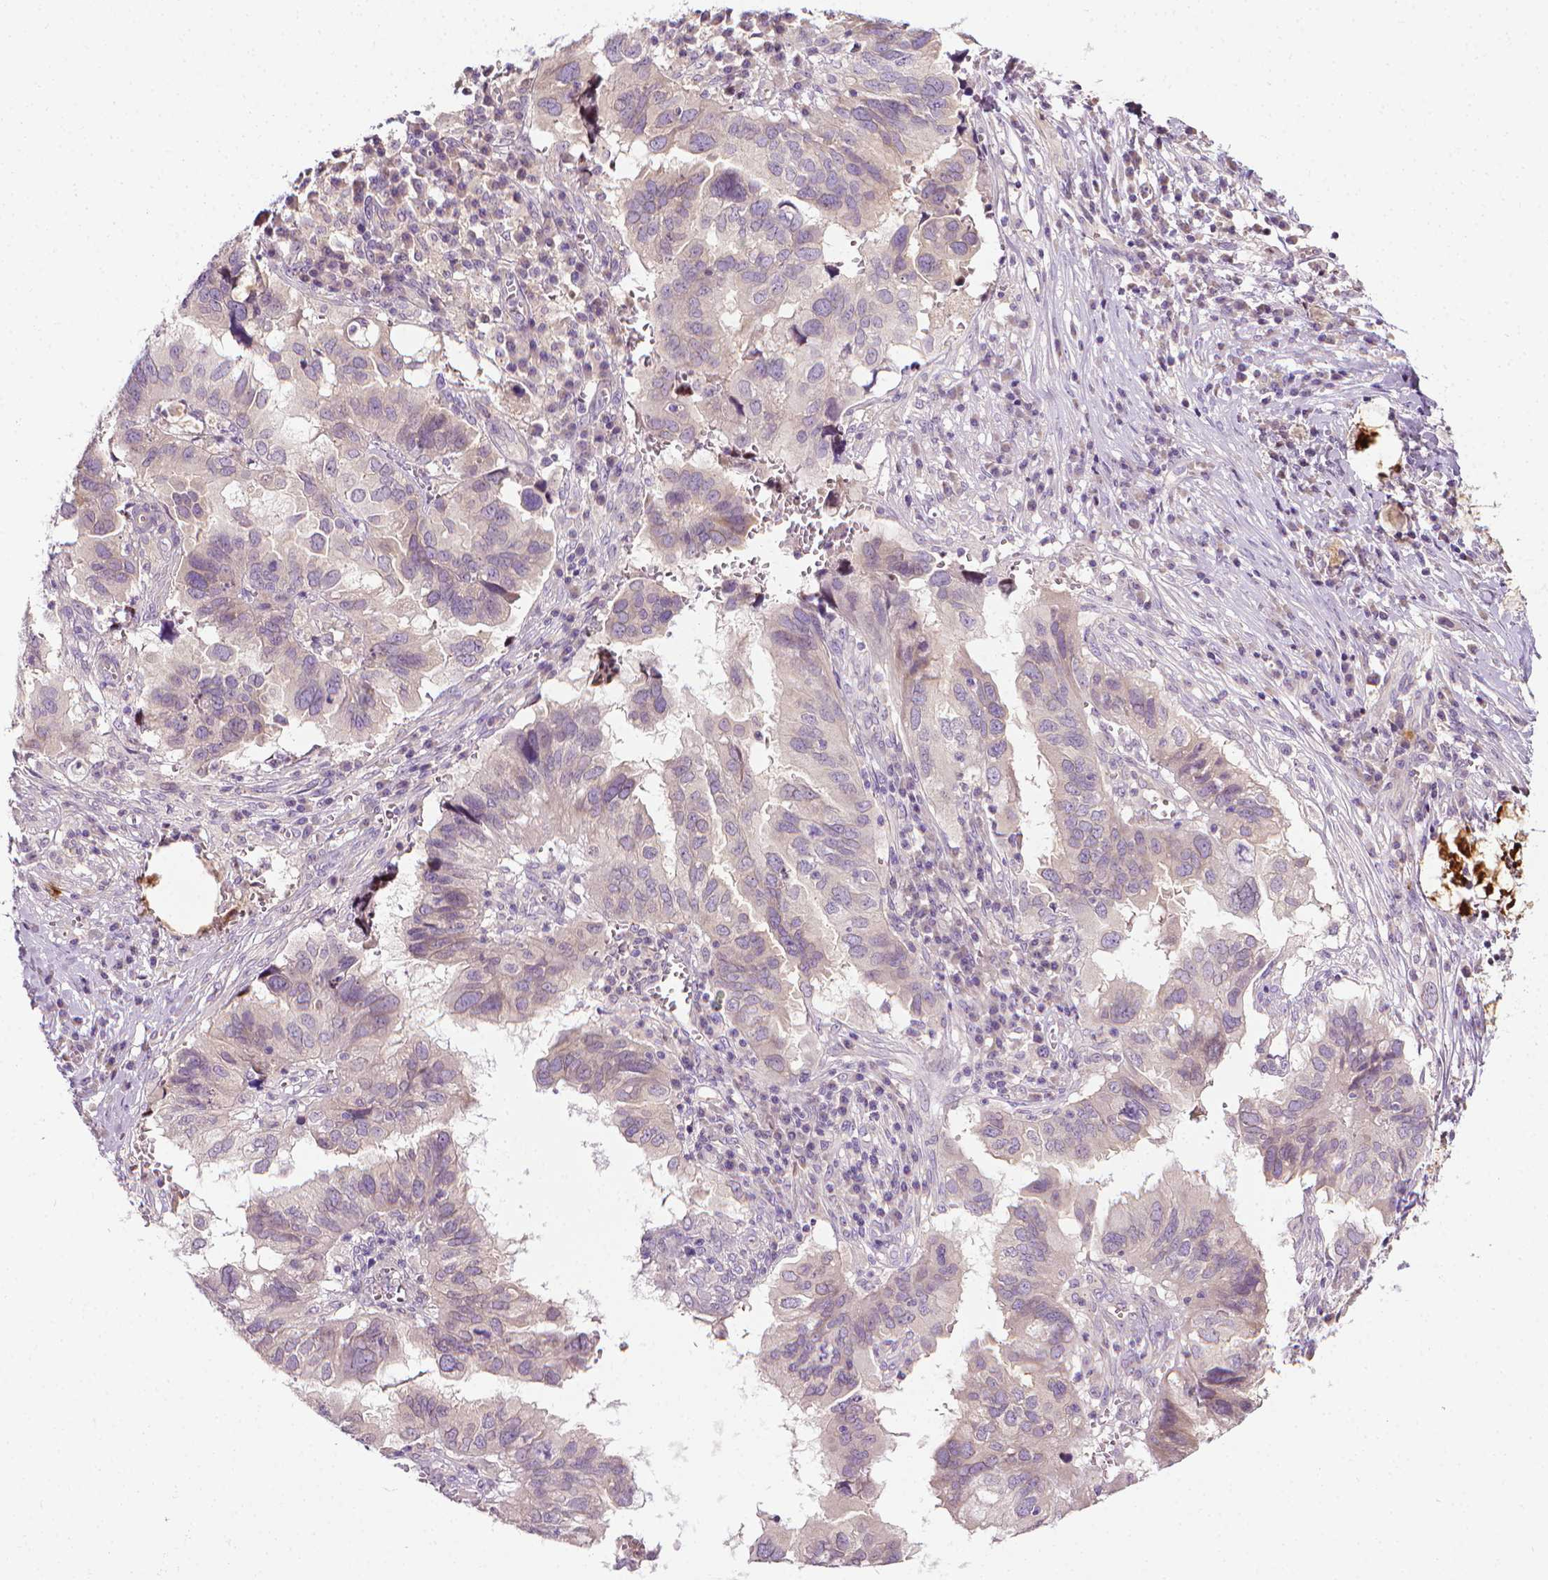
{"staining": {"intensity": "negative", "quantity": "none", "location": "none"}, "tissue": "ovarian cancer", "cell_type": "Tumor cells", "image_type": "cancer", "snomed": [{"axis": "morphology", "description": "Cystadenocarcinoma, serous, NOS"}, {"axis": "topography", "description": "Ovary"}], "caption": "Immunohistochemical staining of human ovarian serous cystadenocarcinoma demonstrates no significant expression in tumor cells.", "gene": "MCOLN3", "patient": {"sex": "female", "age": 79}}